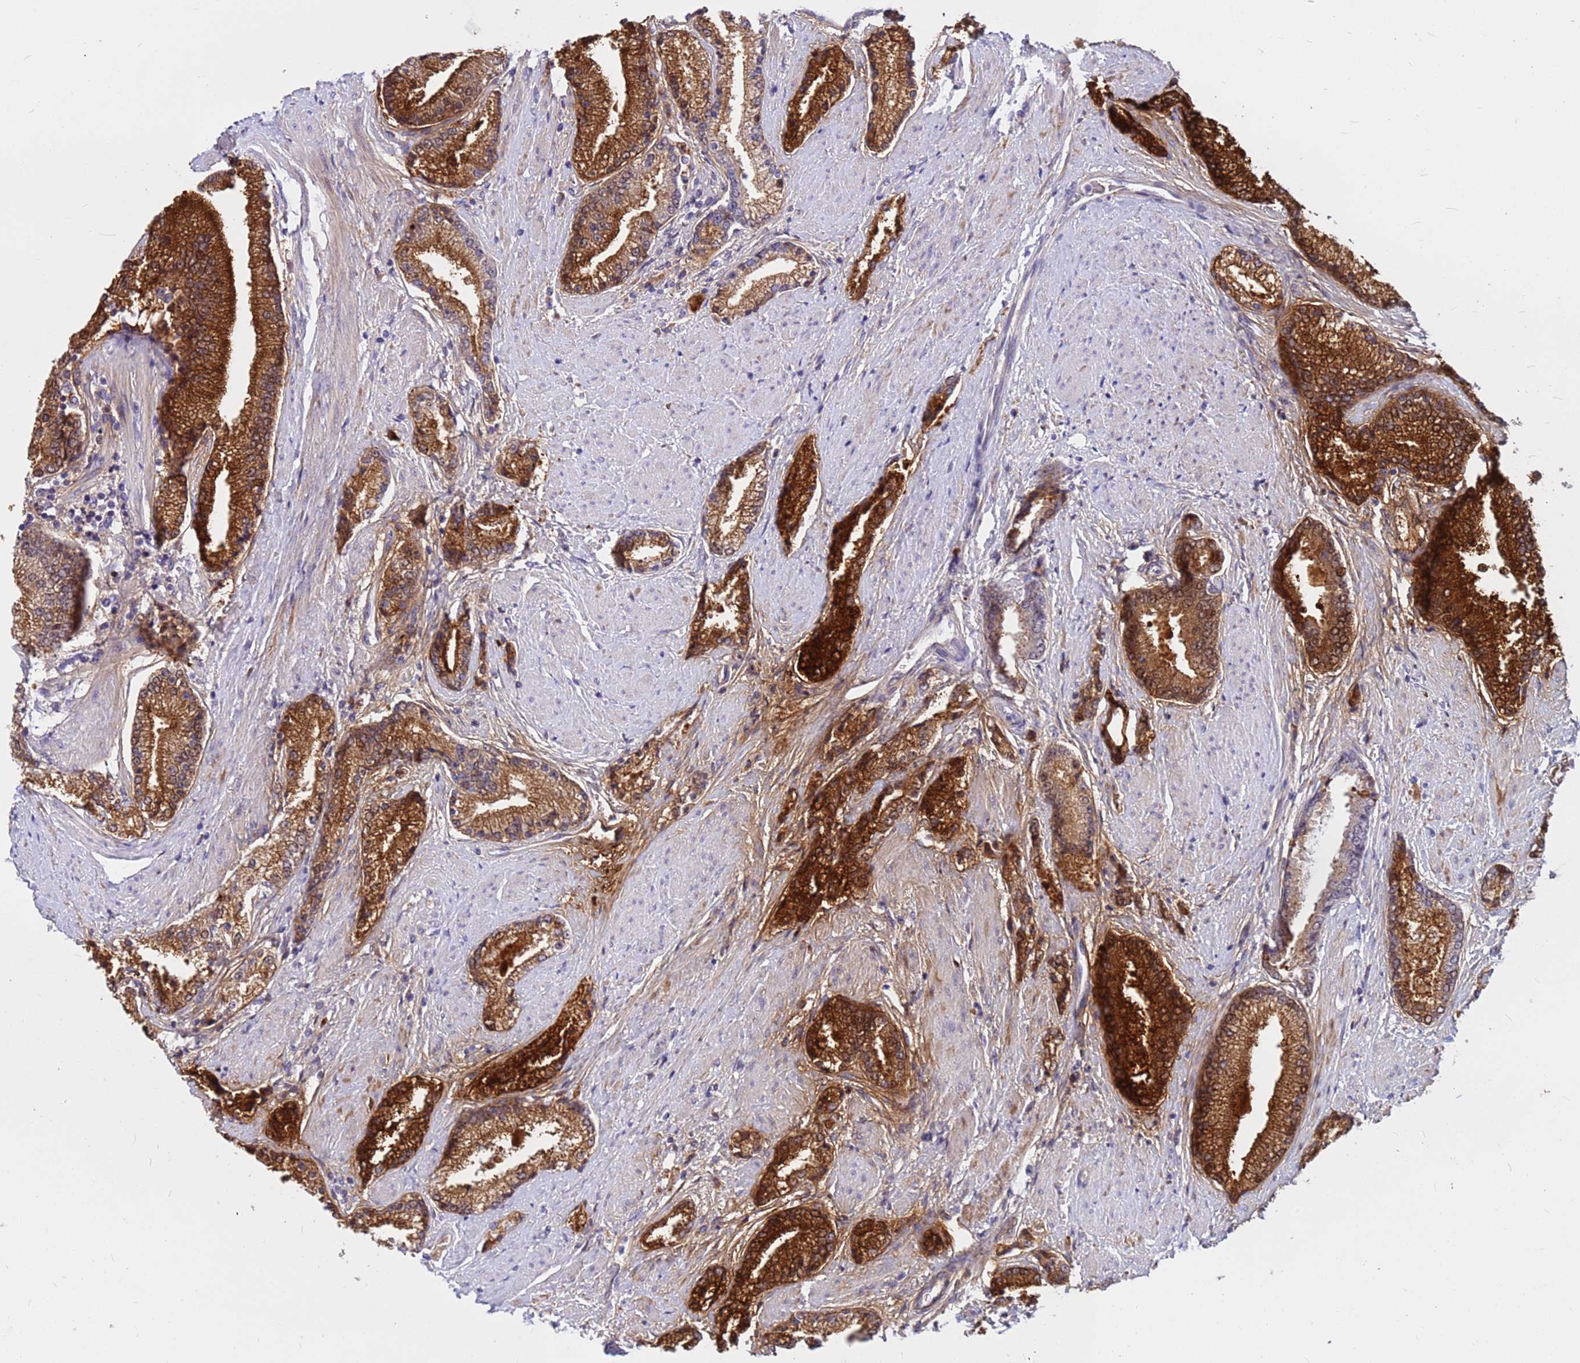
{"staining": {"intensity": "strong", "quantity": ">75%", "location": "cytoplasmic/membranous,nuclear"}, "tissue": "prostate cancer", "cell_type": "Tumor cells", "image_type": "cancer", "snomed": [{"axis": "morphology", "description": "Adenocarcinoma, High grade"}, {"axis": "topography", "description": "Prostate"}], "caption": "This is a histology image of IHC staining of adenocarcinoma (high-grade) (prostate), which shows strong staining in the cytoplasmic/membranous and nuclear of tumor cells.", "gene": "DMRTC2", "patient": {"sex": "male", "age": 67}}